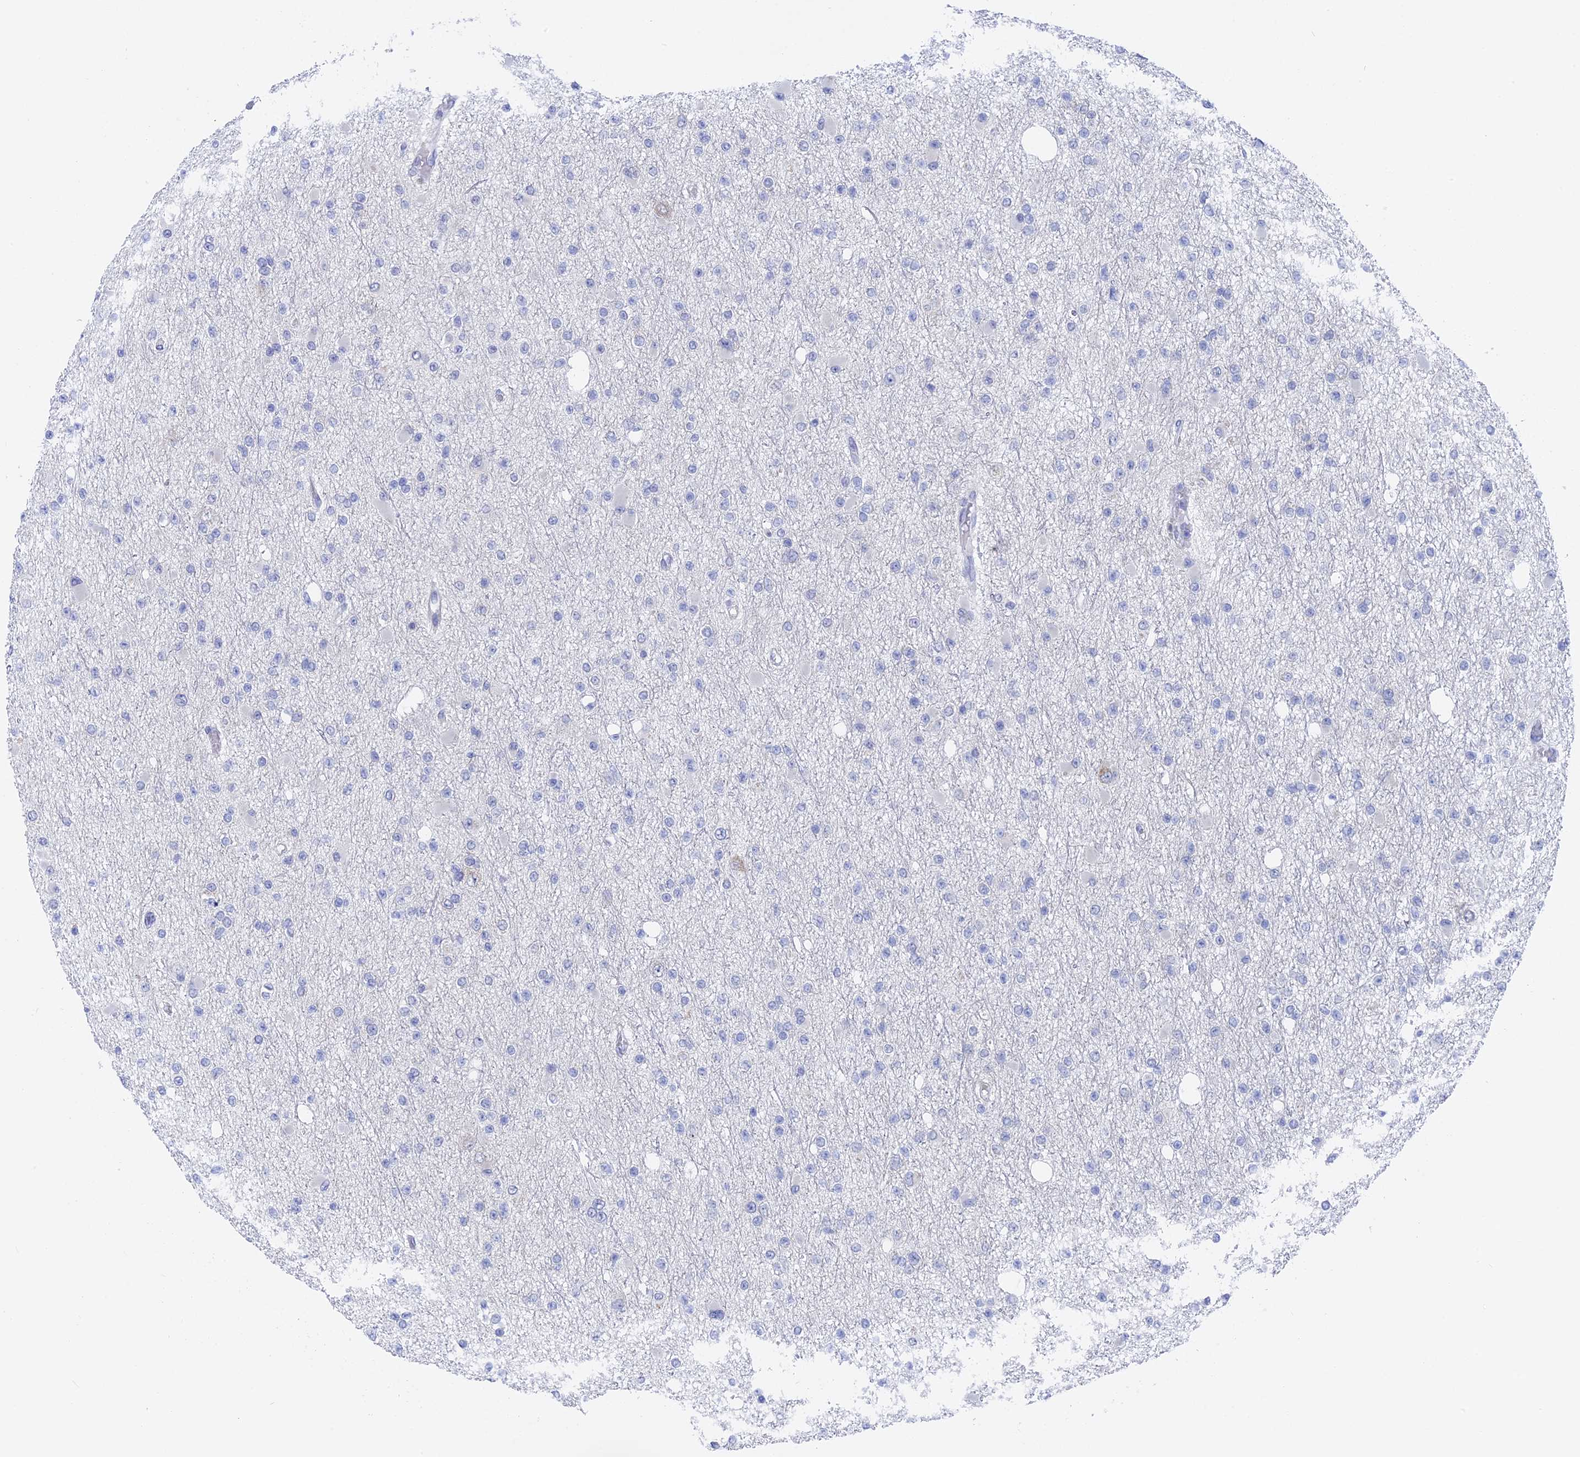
{"staining": {"intensity": "negative", "quantity": "none", "location": "none"}, "tissue": "glioma", "cell_type": "Tumor cells", "image_type": "cancer", "snomed": [{"axis": "morphology", "description": "Glioma, malignant, Low grade"}, {"axis": "topography", "description": "Brain"}], "caption": "The IHC photomicrograph has no significant expression in tumor cells of glioma tissue. Nuclei are stained in blue.", "gene": "DACT3", "patient": {"sex": "female", "age": 22}}